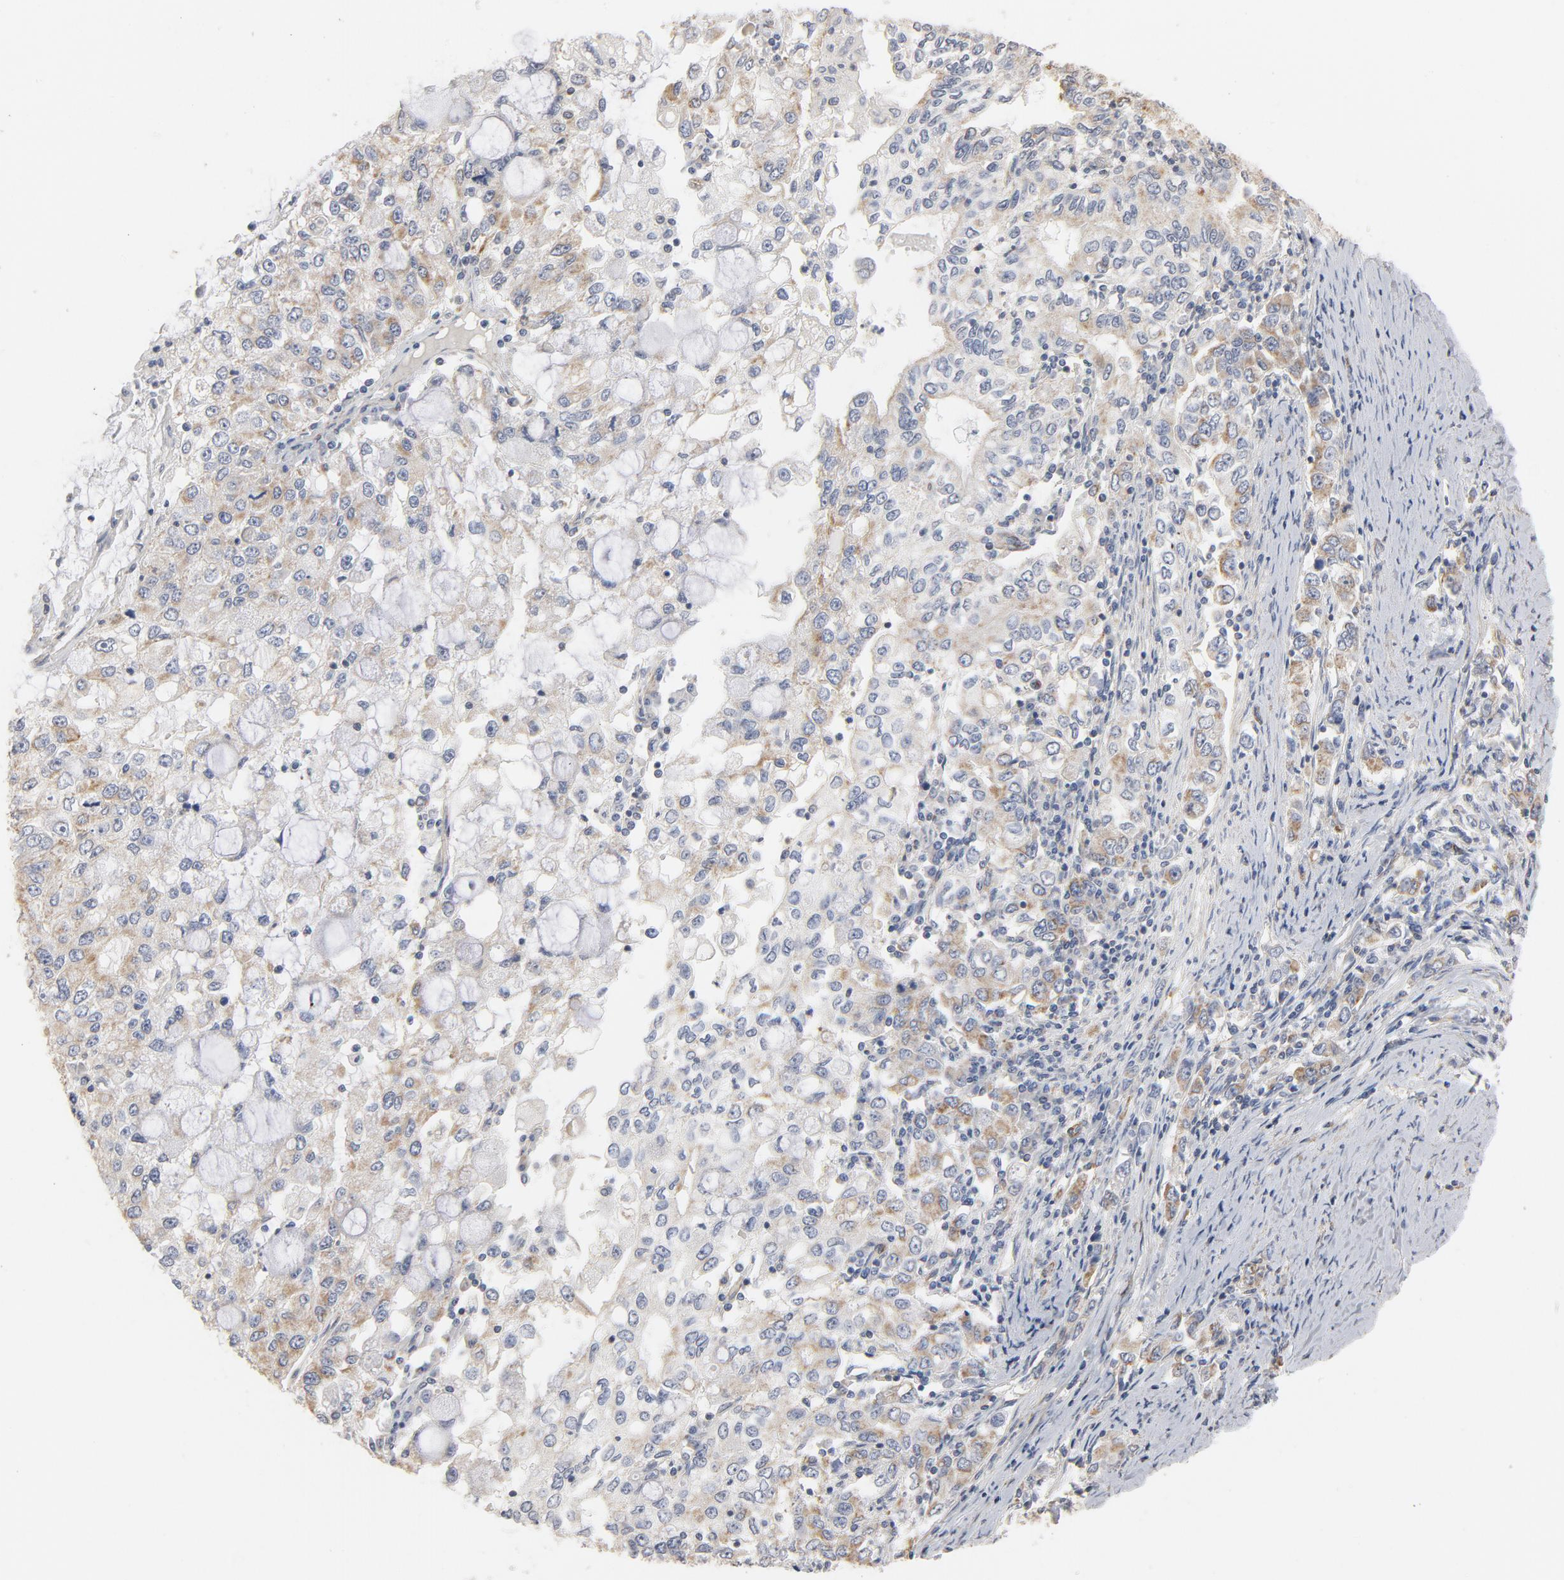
{"staining": {"intensity": "weak", "quantity": "25%-75%", "location": "cytoplasmic/membranous"}, "tissue": "stomach cancer", "cell_type": "Tumor cells", "image_type": "cancer", "snomed": [{"axis": "morphology", "description": "Adenocarcinoma, NOS"}, {"axis": "topography", "description": "Stomach, lower"}], "caption": "Tumor cells show low levels of weak cytoplasmic/membranous positivity in about 25%-75% of cells in human stomach cancer (adenocarcinoma).", "gene": "GNG2", "patient": {"sex": "female", "age": 72}}